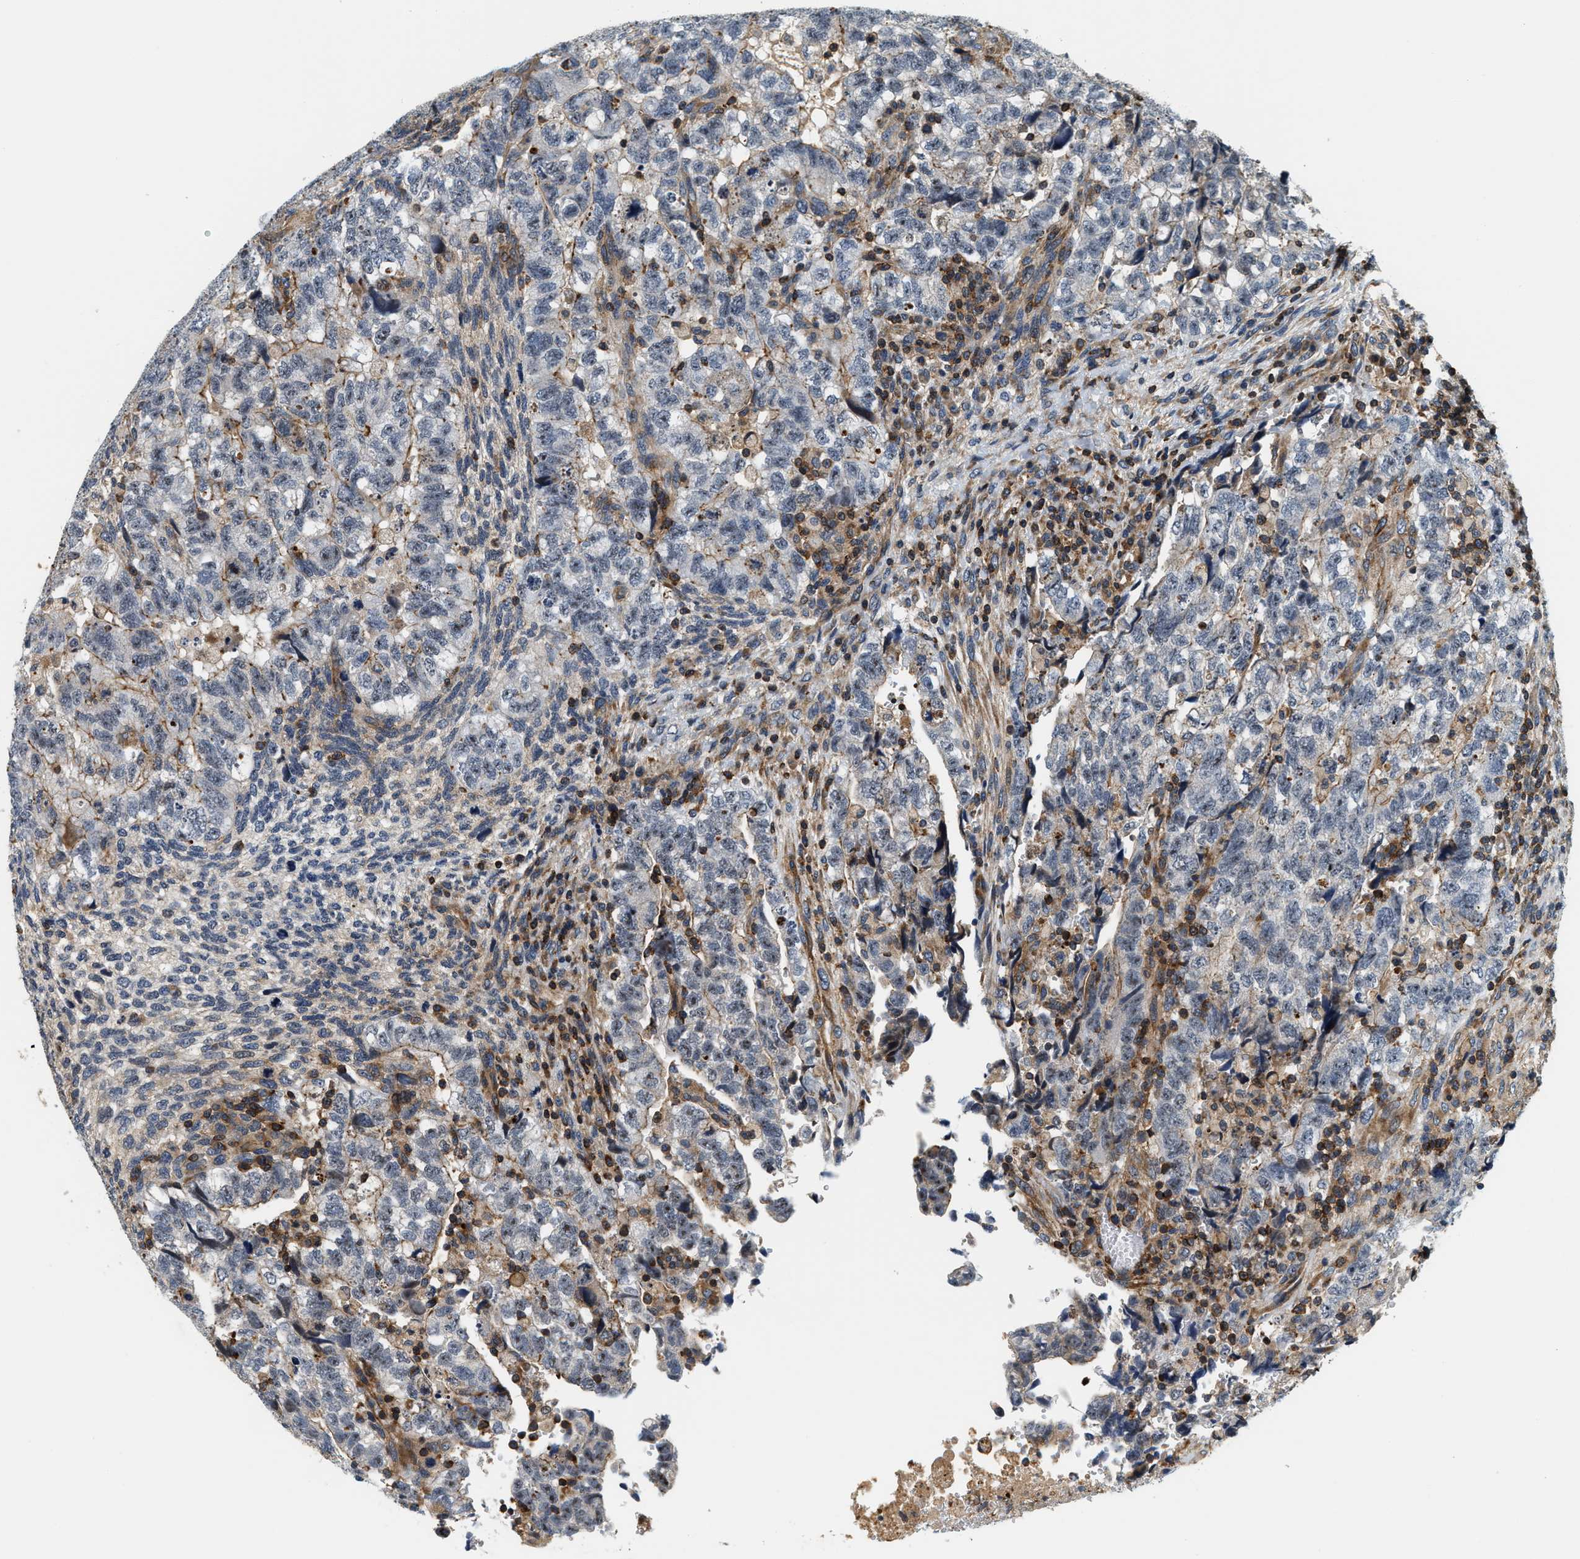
{"staining": {"intensity": "negative", "quantity": "none", "location": "none"}, "tissue": "testis cancer", "cell_type": "Tumor cells", "image_type": "cancer", "snomed": [{"axis": "morphology", "description": "Carcinoma, Embryonal, NOS"}, {"axis": "topography", "description": "Testis"}], "caption": "Immunohistochemistry photomicrograph of neoplastic tissue: testis cancer (embryonal carcinoma) stained with DAB (3,3'-diaminobenzidine) demonstrates no significant protein positivity in tumor cells.", "gene": "SAMD9", "patient": {"sex": "male", "age": 36}}